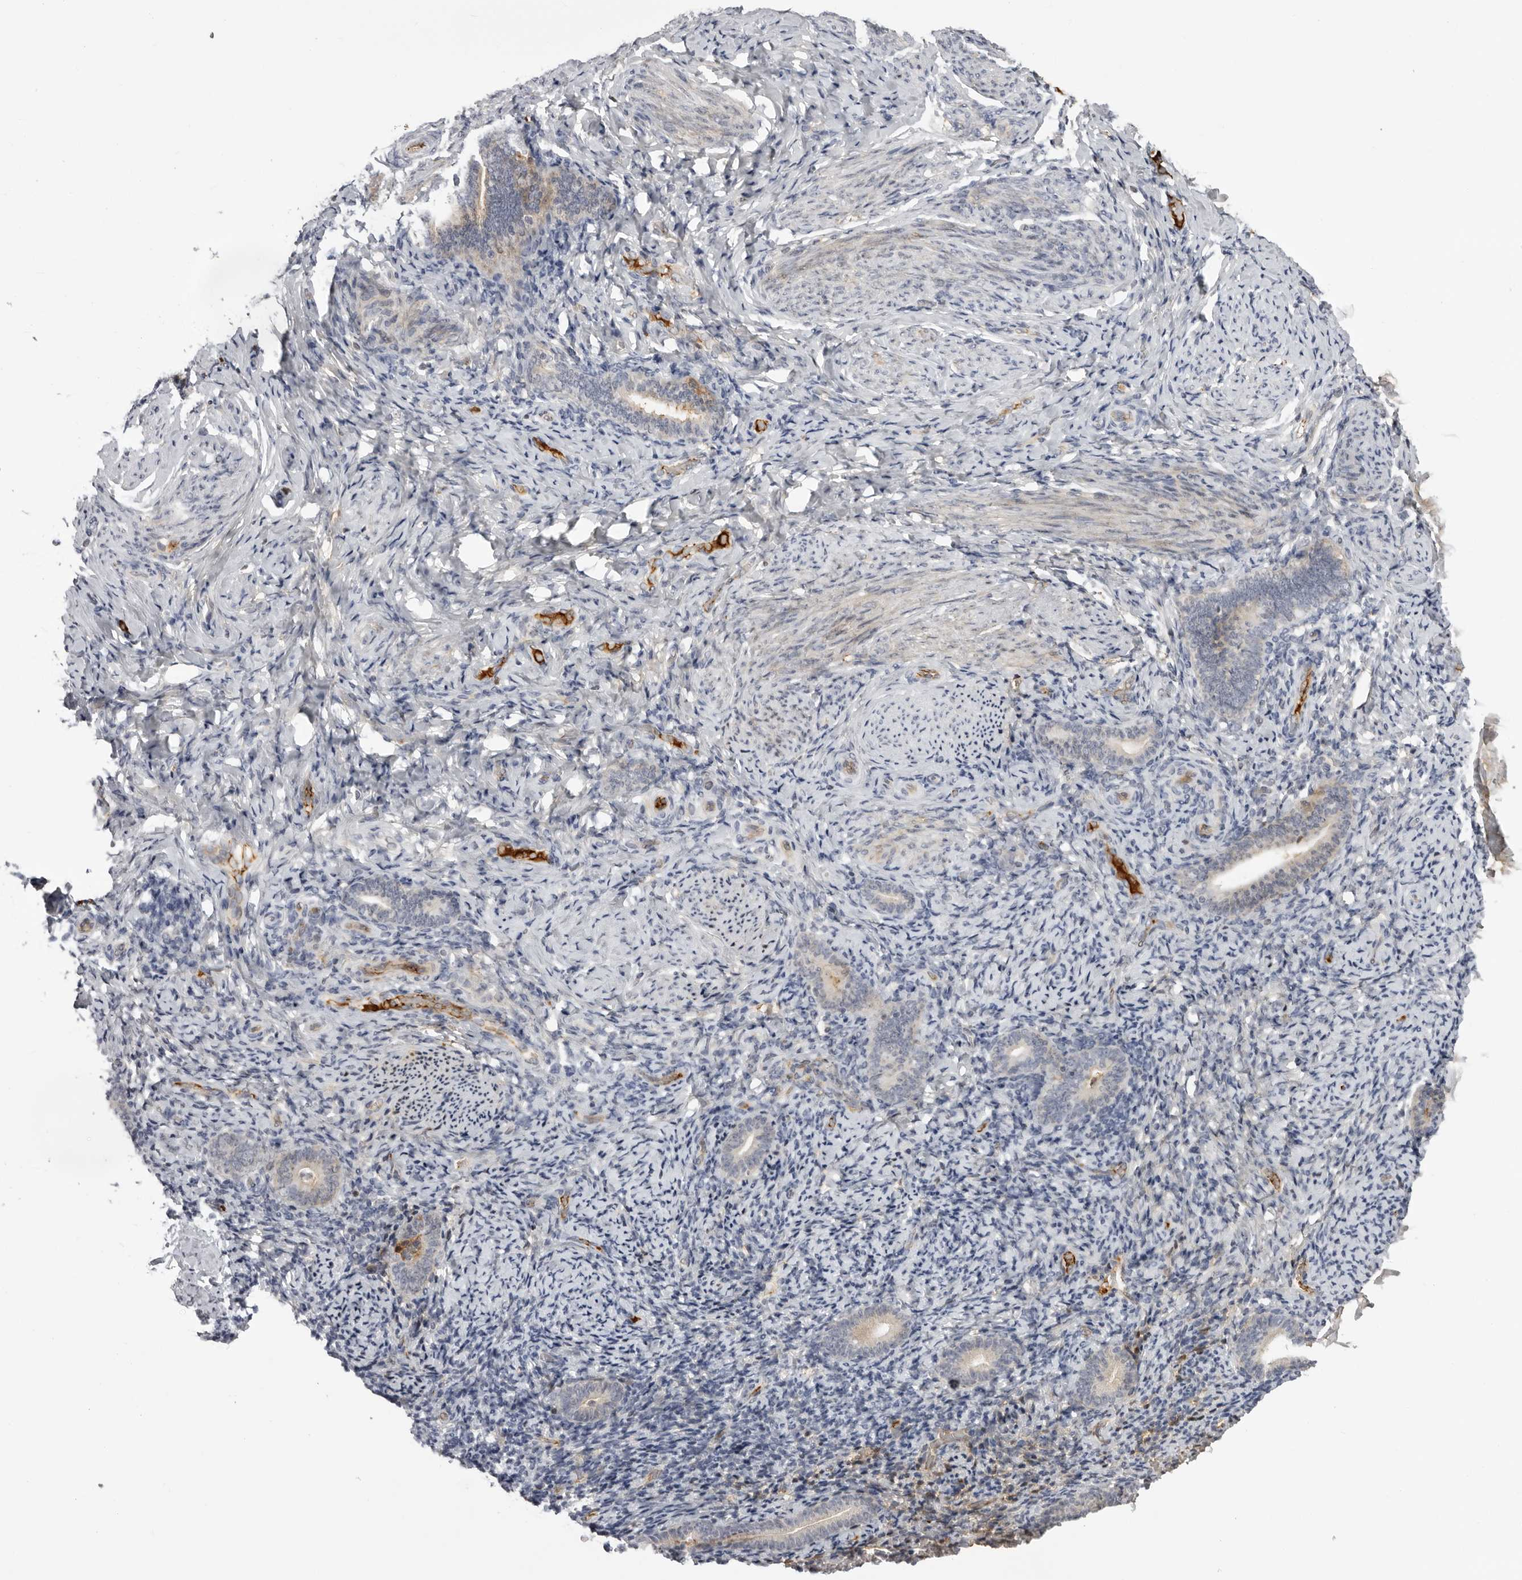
{"staining": {"intensity": "weak", "quantity": "25%-75%", "location": "cytoplasmic/membranous"}, "tissue": "endometrium", "cell_type": "Cells in endometrial stroma", "image_type": "normal", "snomed": [{"axis": "morphology", "description": "Normal tissue, NOS"}, {"axis": "topography", "description": "Endometrium"}], "caption": "IHC photomicrograph of normal endometrium stained for a protein (brown), which demonstrates low levels of weak cytoplasmic/membranous expression in about 25%-75% of cells in endometrial stroma.", "gene": "PLEKHF2", "patient": {"sex": "female", "age": 51}}